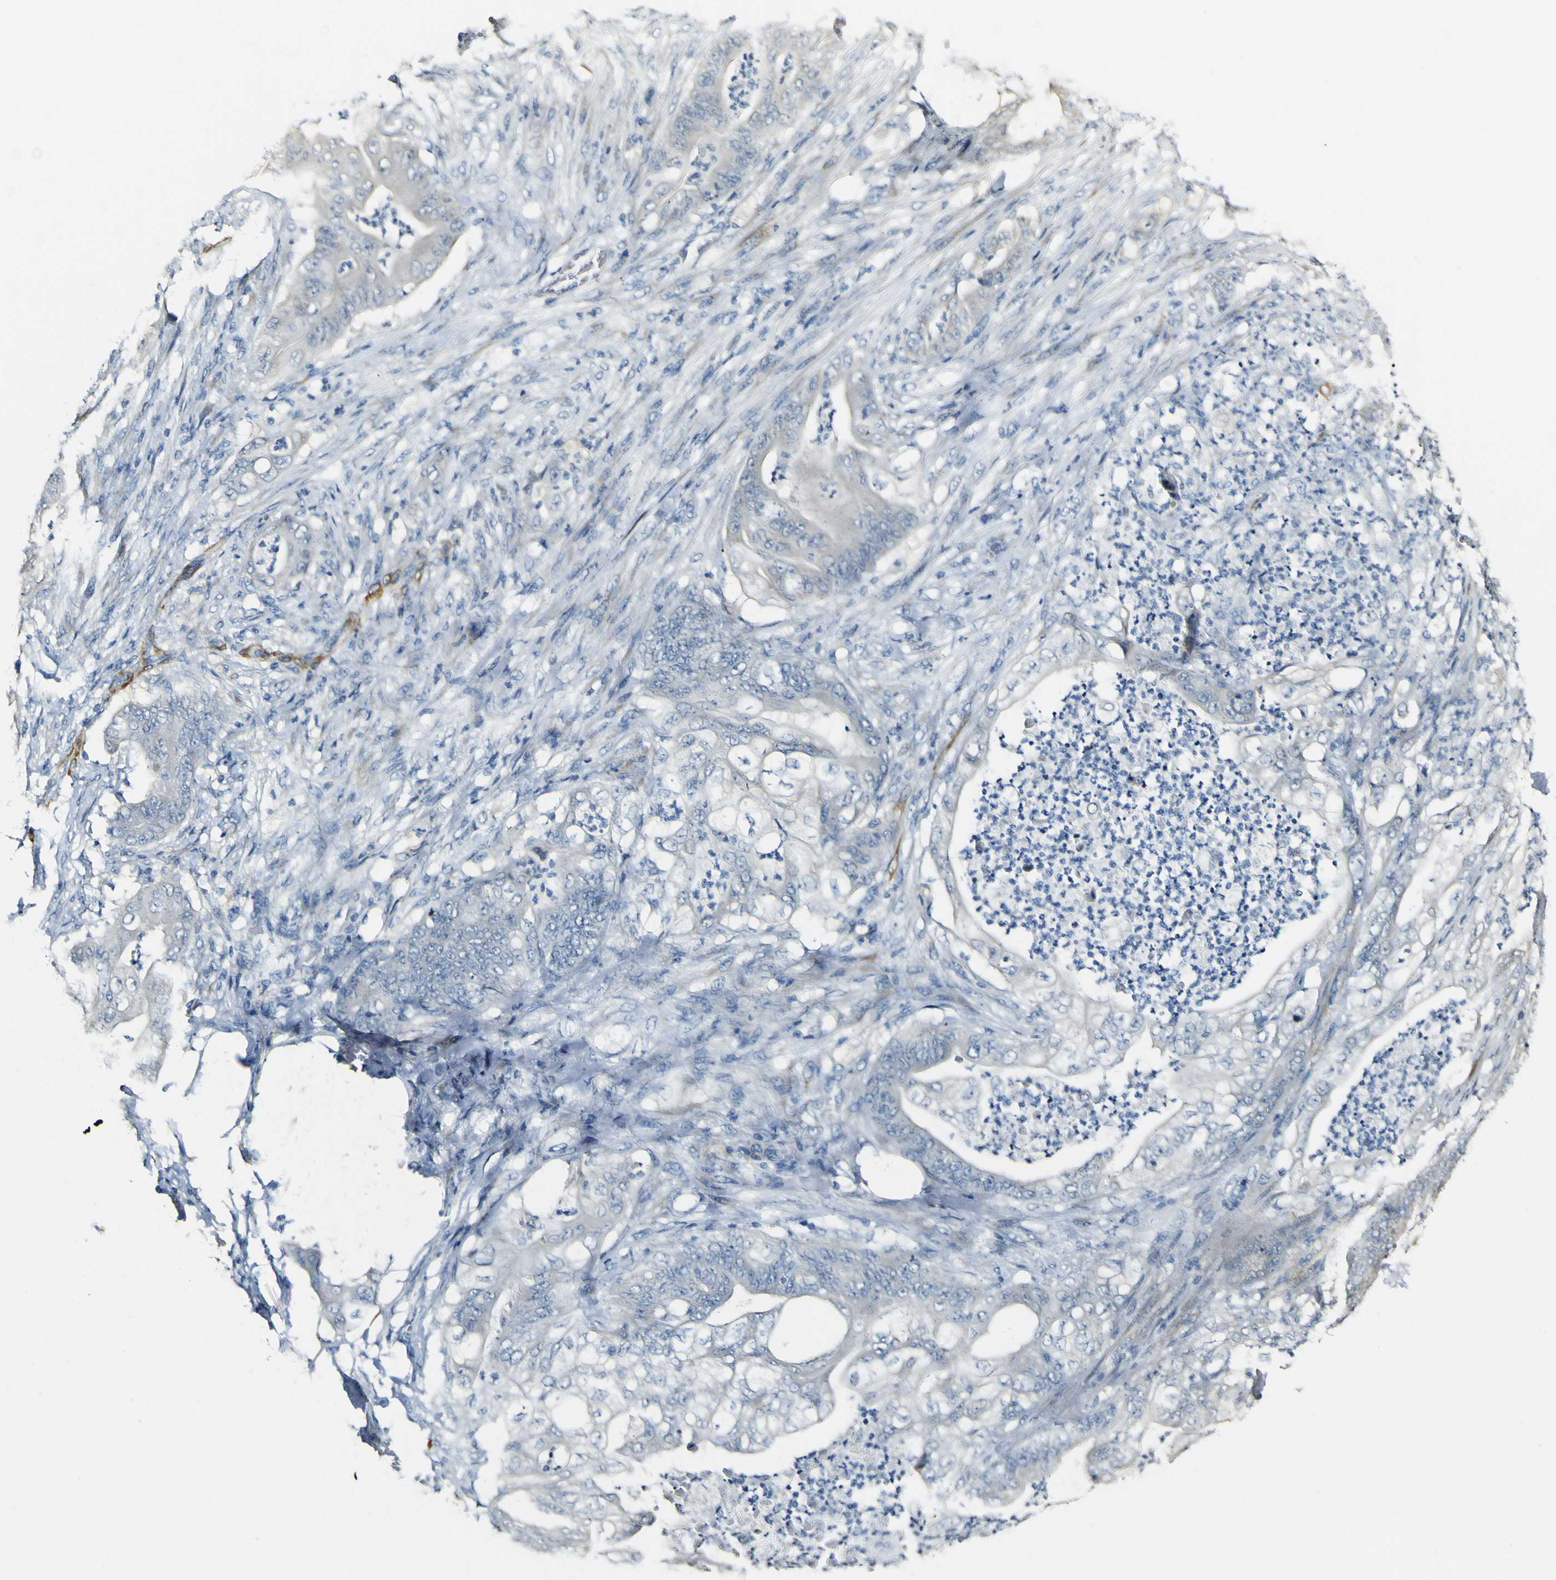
{"staining": {"intensity": "negative", "quantity": "none", "location": "none"}, "tissue": "stomach cancer", "cell_type": "Tumor cells", "image_type": "cancer", "snomed": [{"axis": "morphology", "description": "Adenocarcinoma, NOS"}, {"axis": "topography", "description": "Stomach"}], "caption": "Immunohistochemistry of adenocarcinoma (stomach) demonstrates no positivity in tumor cells.", "gene": "FMO3", "patient": {"sex": "female", "age": 73}}